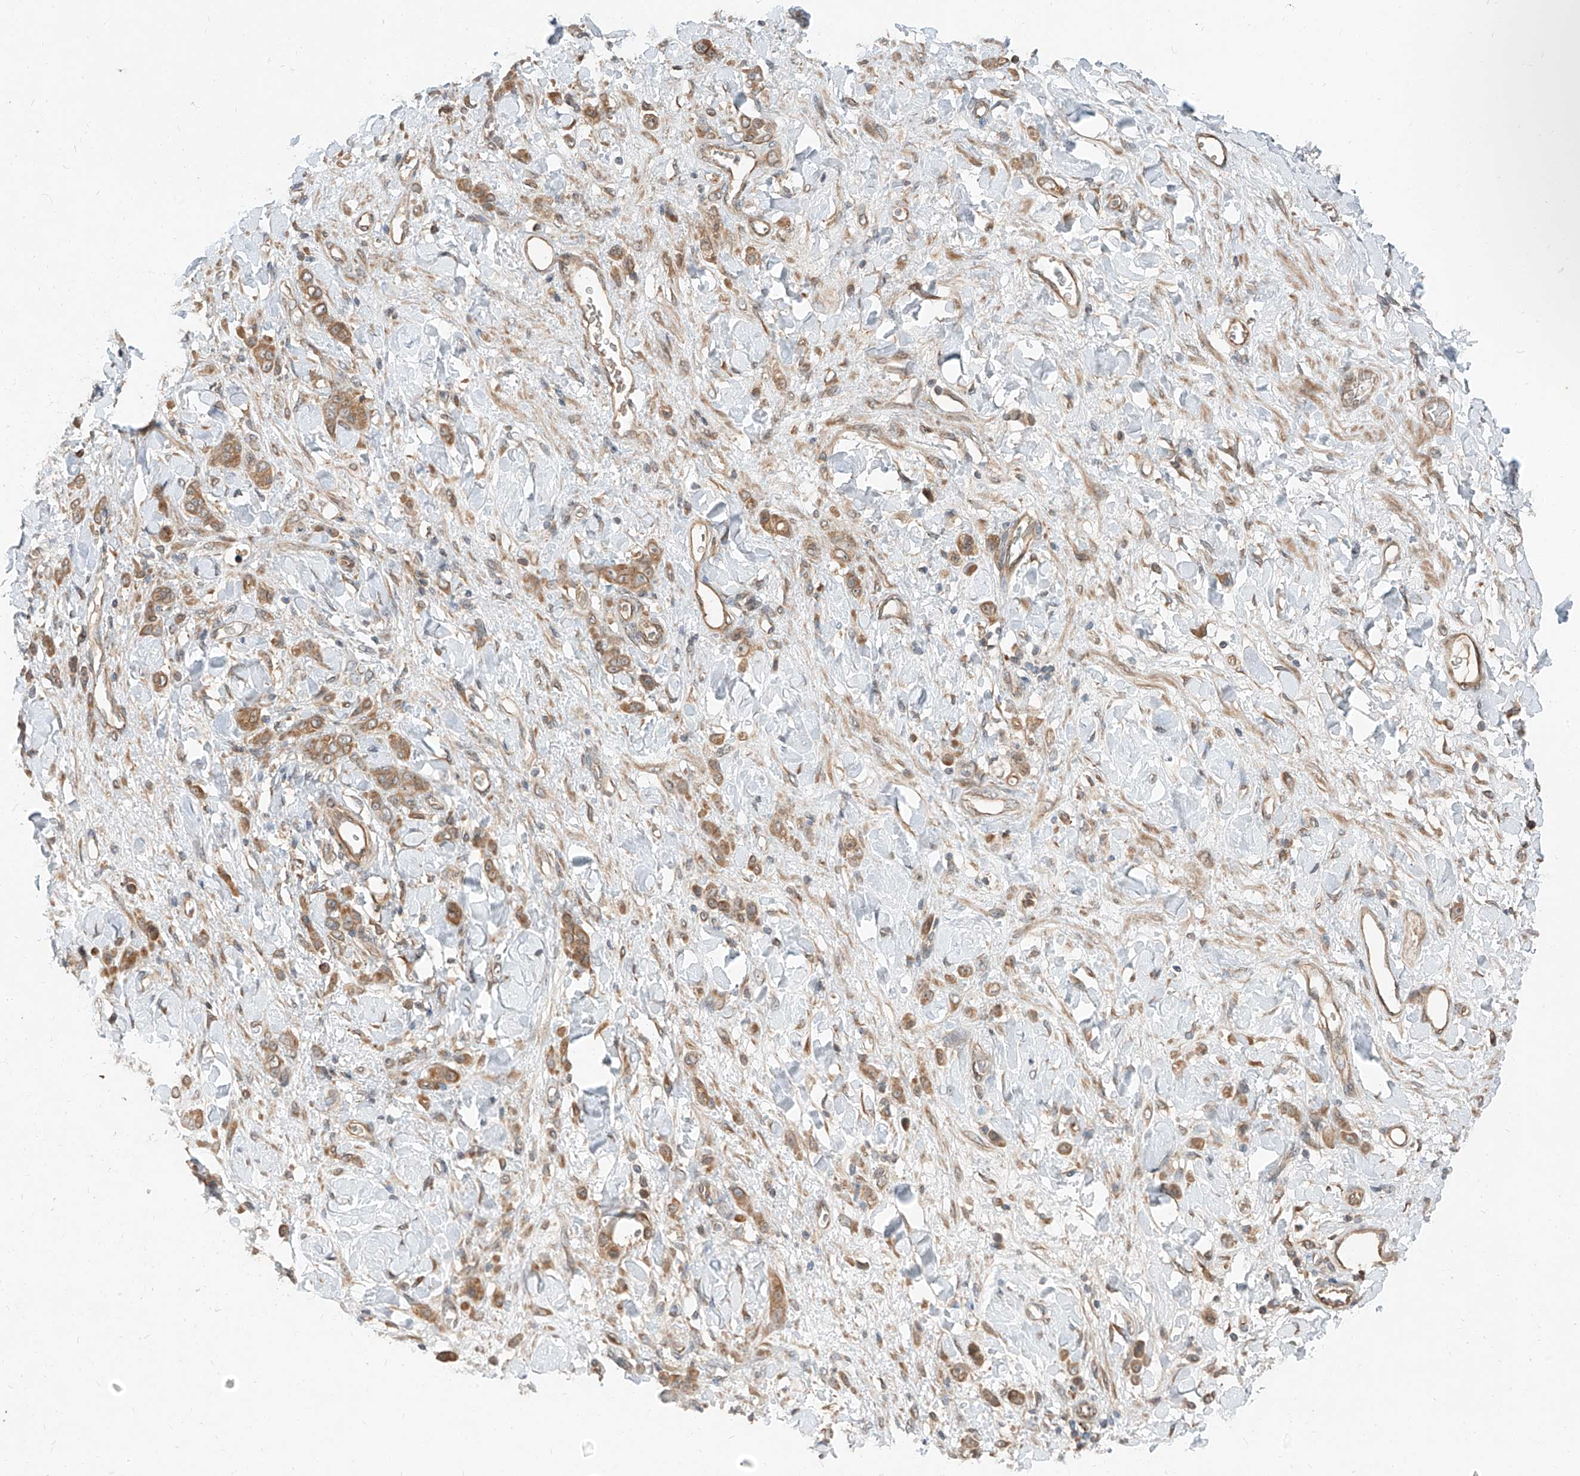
{"staining": {"intensity": "moderate", "quantity": ">75%", "location": "cytoplasmic/membranous"}, "tissue": "stomach cancer", "cell_type": "Tumor cells", "image_type": "cancer", "snomed": [{"axis": "morphology", "description": "Normal tissue, NOS"}, {"axis": "morphology", "description": "Adenocarcinoma, NOS"}, {"axis": "topography", "description": "Stomach"}], "caption": "Protein analysis of adenocarcinoma (stomach) tissue demonstrates moderate cytoplasmic/membranous expression in approximately >75% of tumor cells.", "gene": "STX19", "patient": {"sex": "male", "age": 82}}